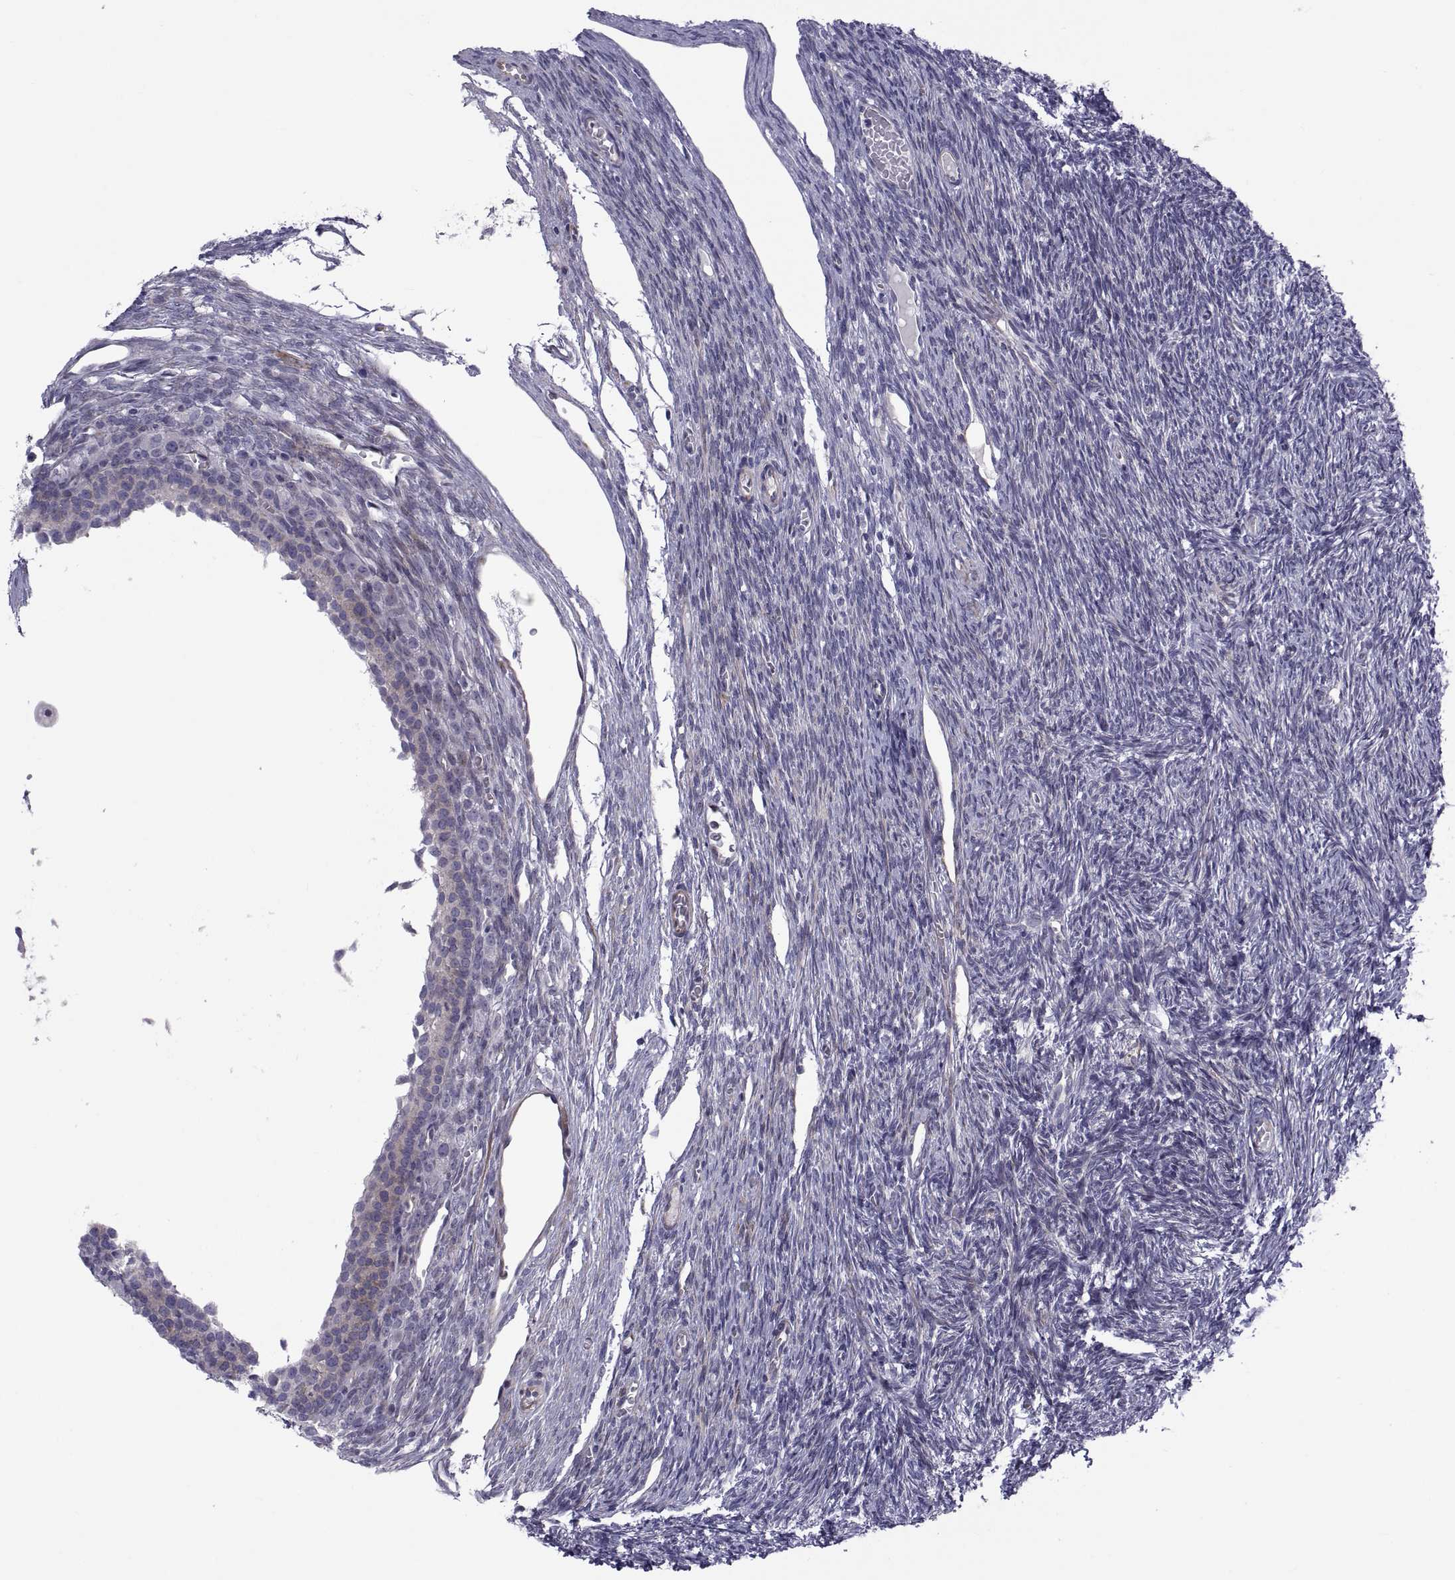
{"staining": {"intensity": "weak", "quantity": "25%-75%", "location": "cytoplasmic/membranous"}, "tissue": "ovary", "cell_type": "Follicle cells", "image_type": "normal", "snomed": [{"axis": "morphology", "description": "Normal tissue, NOS"}, {"axis": "topography", "description": "Ovary"}], "caption": "Follicle cells show low levels of weak cytoplasmic/membranous positivity in about 25%-75% of cells in normal human ovary. Ihc stains the protein in brown and the nuclei are stained blue.", "gene": "TMEM158", "patient": {"sex": "female", "age": 27}}